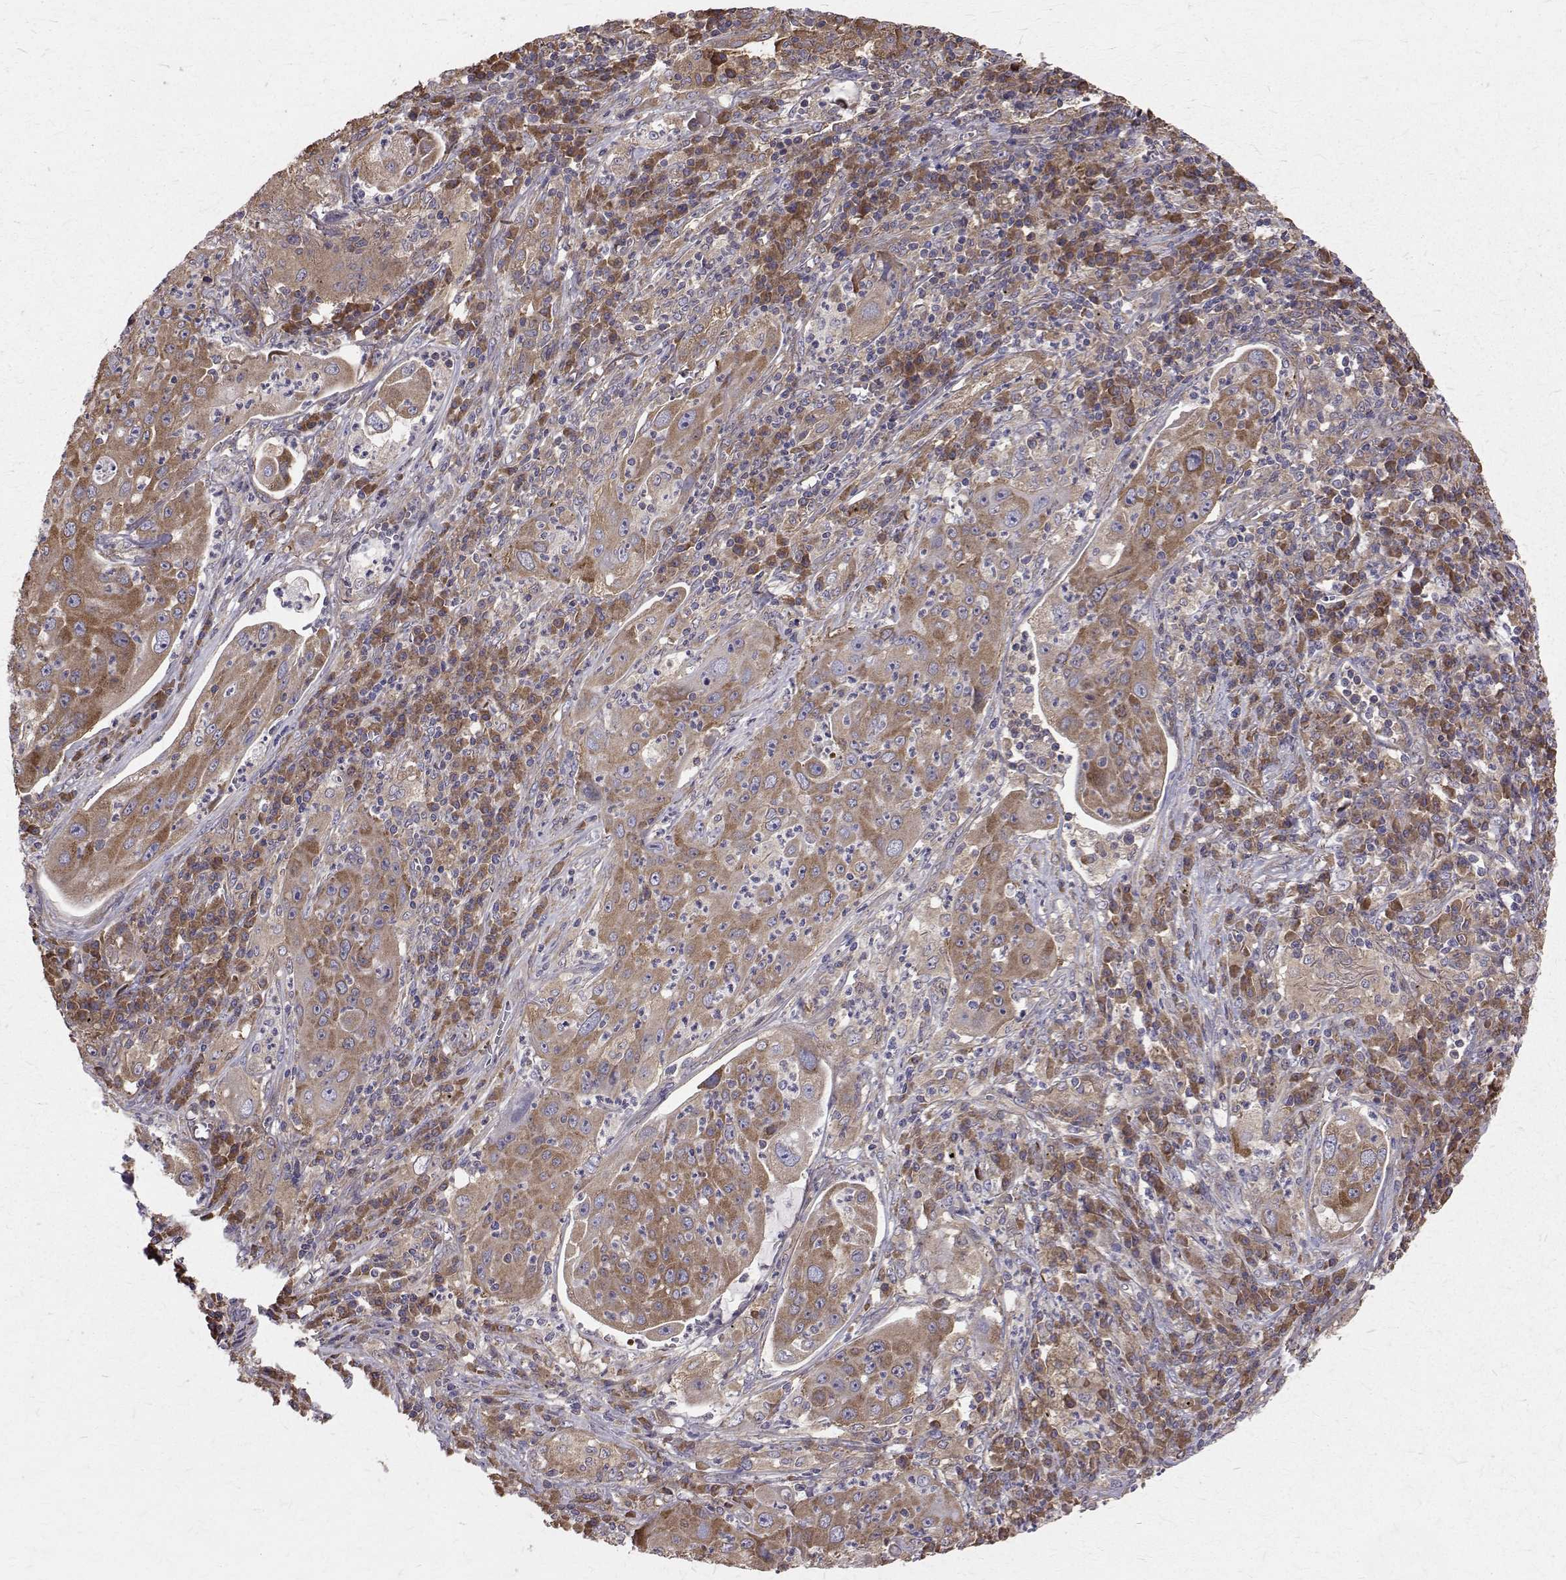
{"staining": {"intensity": "weak", "quantity": ">75%", "location": "cytoplasmic/membranous"}, "tissue": "lung cancer", "cell_type": "Tumor cells", "image_type": "cancer", "snomed": [{"axis": "morphology", "description": "Squamous cell carcinoma, NOS"}, {"axis": "topography", "description": "Lung"}], "caption": "Lung squamous cell carcinoma was stained to show a protein in brown. There is low levels of weak cytoplasmic/membranous staining in about >75% of tumor cells.", "gene": "FARSB", "patient": {"sex": "female", "age": 59}}